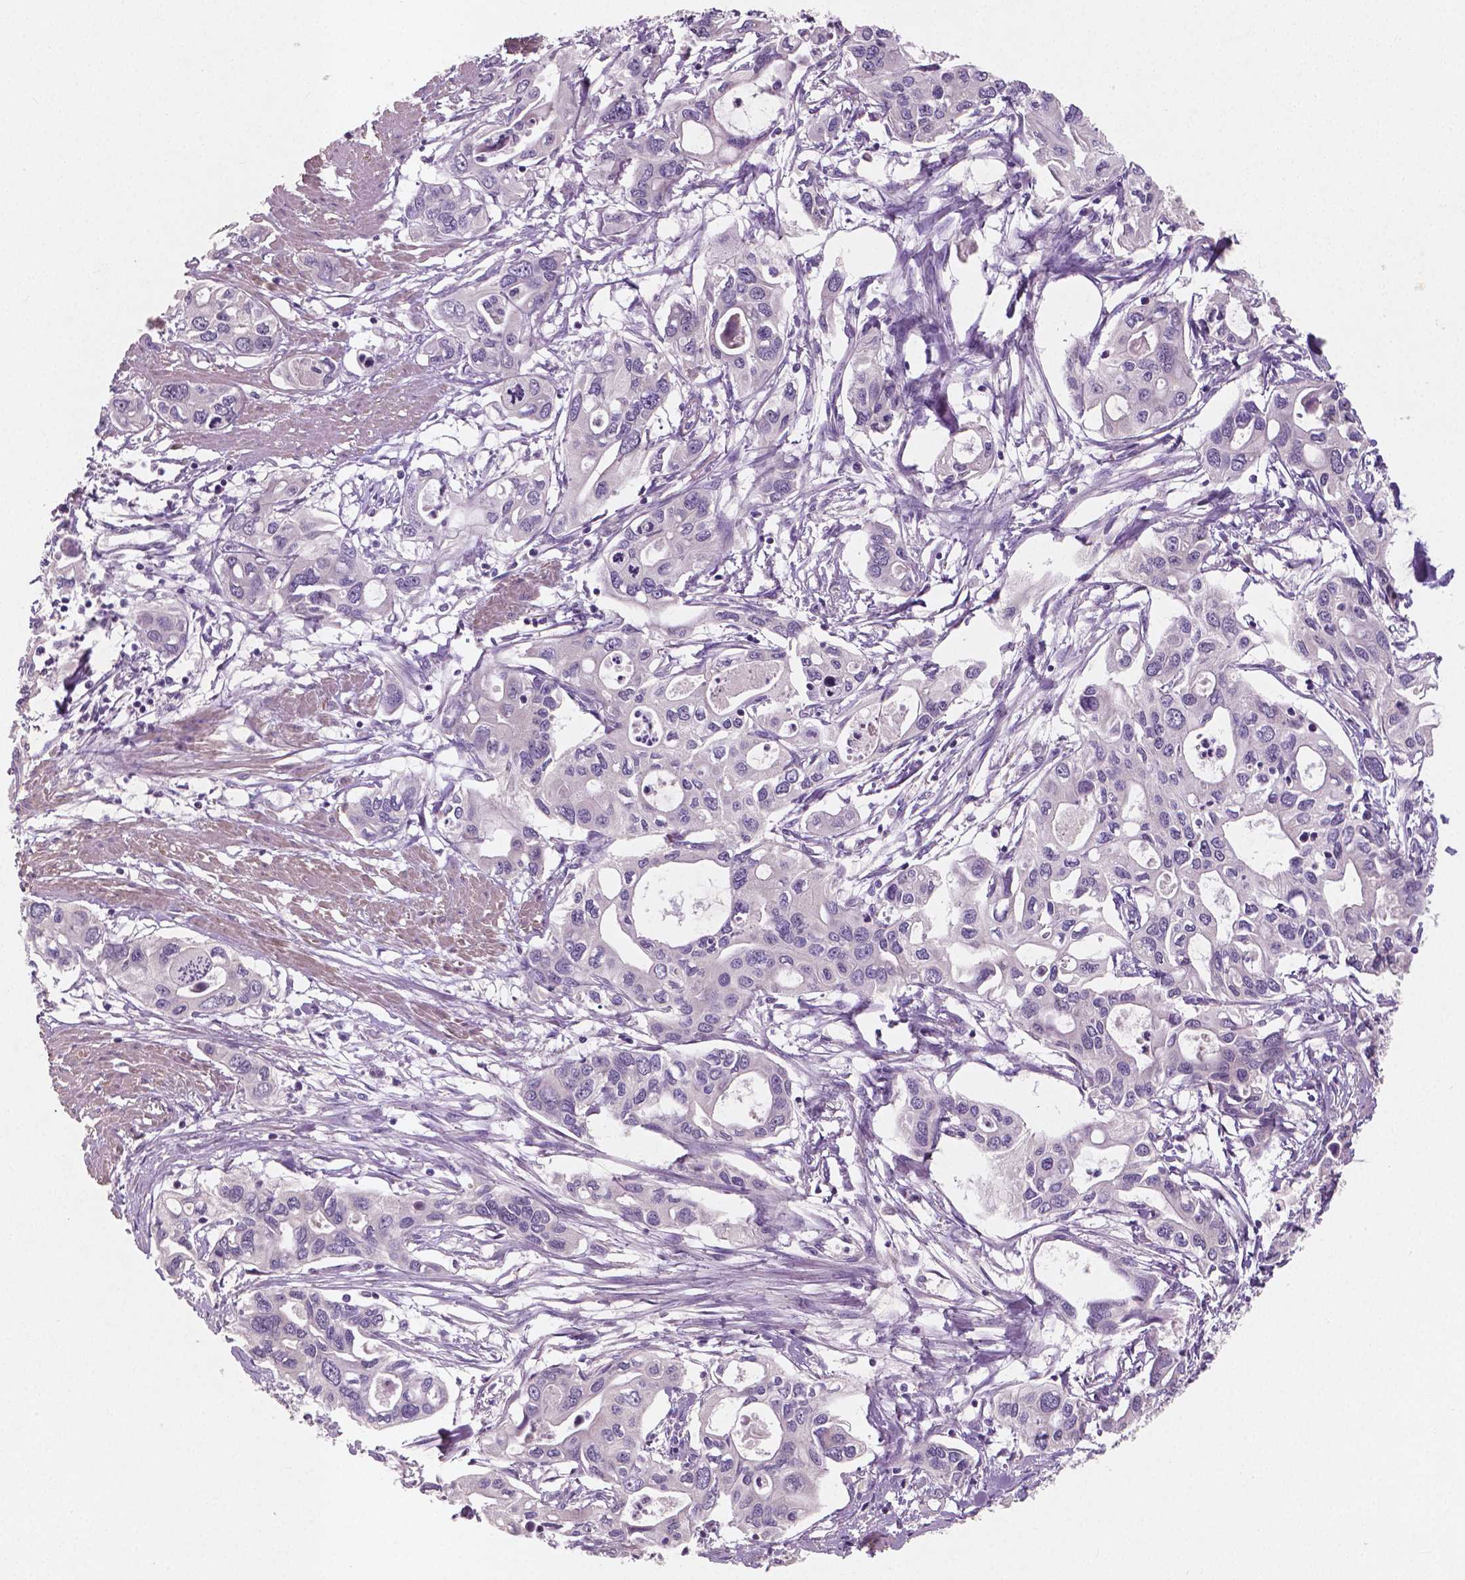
{"staining": {"intensity": "negative", "quantity": "none", "location": "none"}, "tissue": "pancreatic cancer", "cell_type": "Tumor cells", "image_type": "cancer", "snomed": [{"axis": "morphology", "description": "Adenocarcinoma, NOS"}, {"axis": "topography", "description": "Pancreas"}], "caption": "A micrograph of pancreatic adenocarcinoma stained for a protein displays no brown staining in tumor cells. The staining is performed using DAB brown chromogen with nuclei counter-stained in using hematoxylin.", "gene": "LSM14B", "patient": {"sex": "male", "age": 60}}